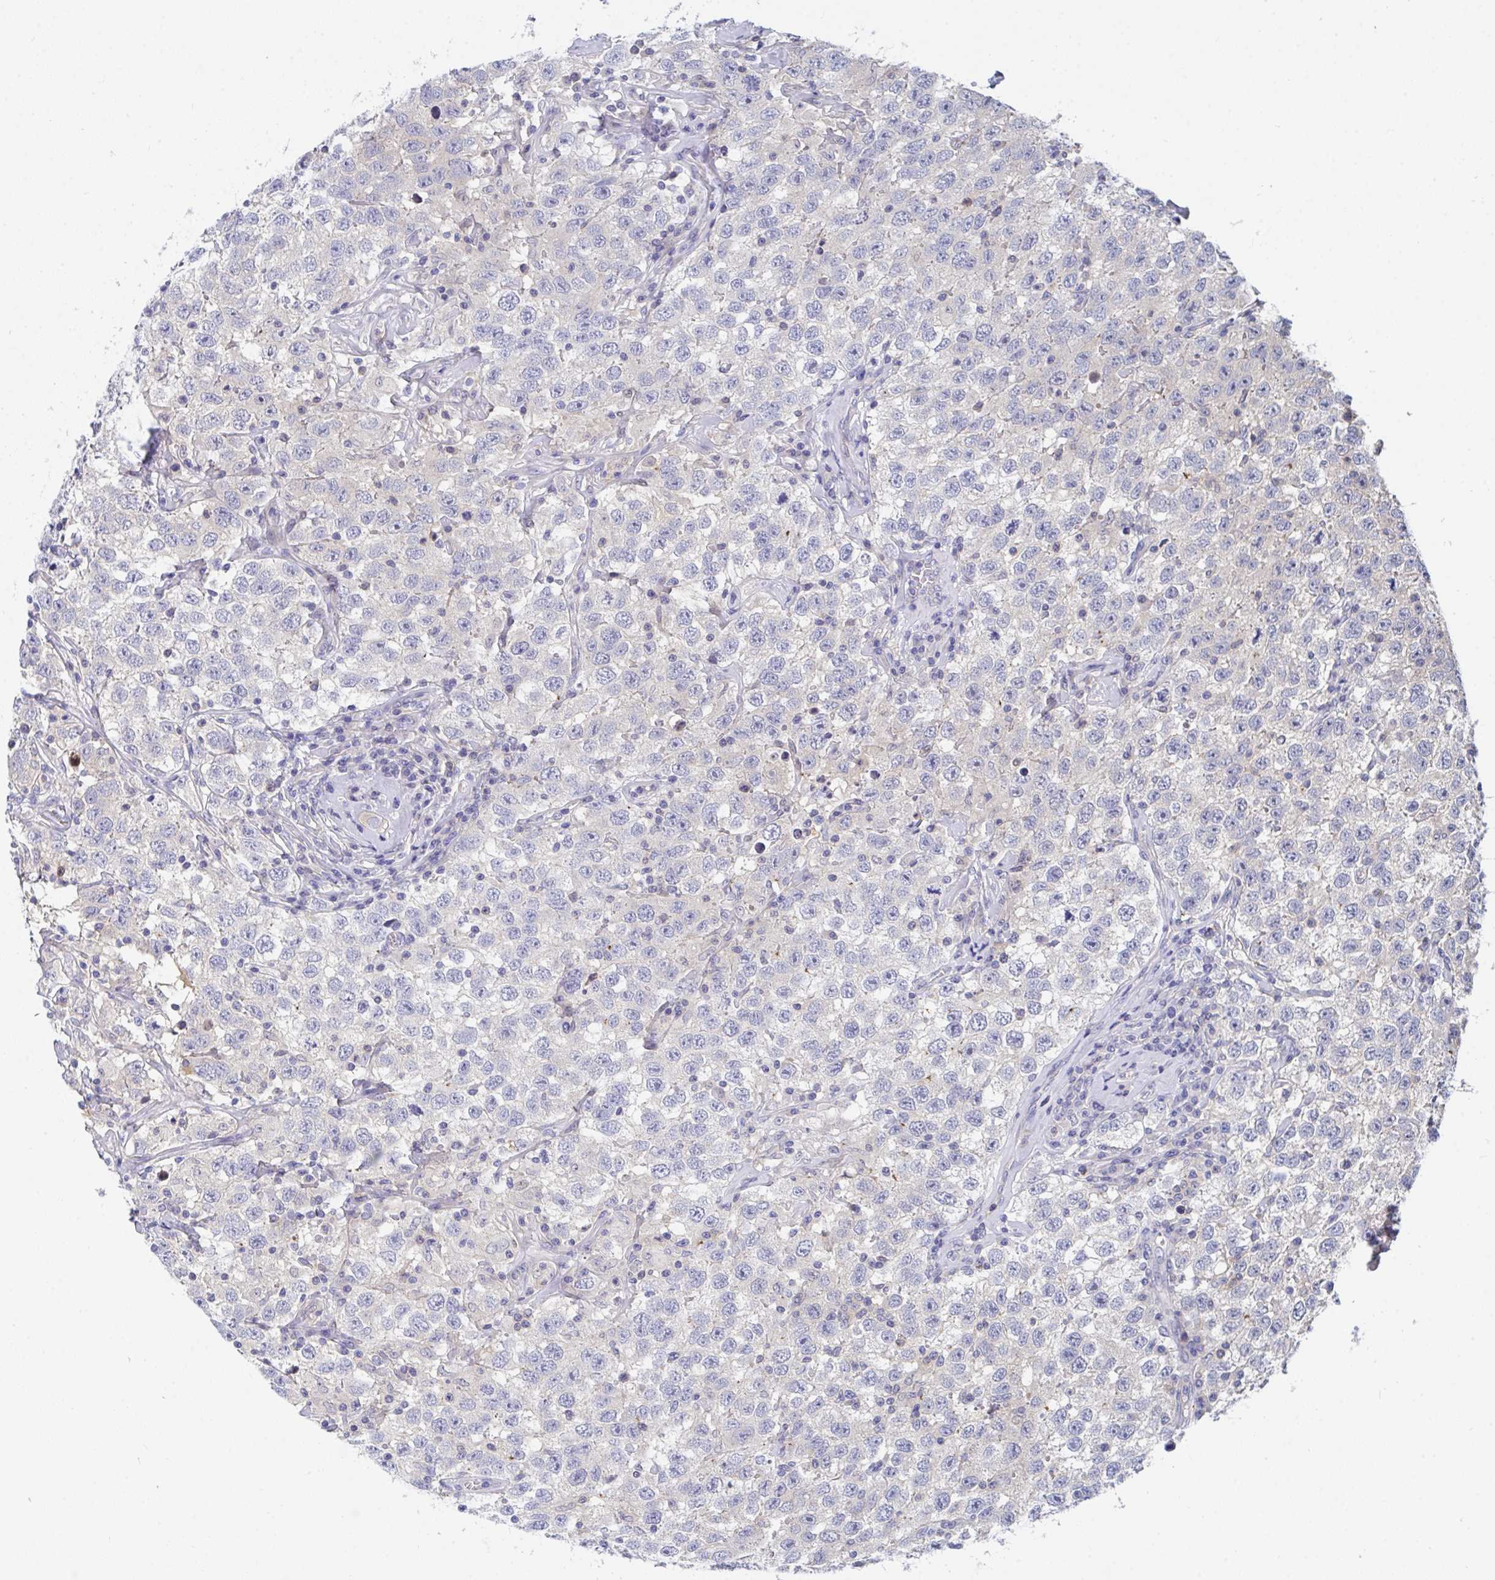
{"staining": {"intensity": "negative", "quantity": "none", "location": "none"}, "tissue": "testis cancer", "cell_type": "Tumor cells", "image_type": "cancer", "snomed": [{"axis": "morphology", "description": "Seminoma, NOS"}, {"axis": "topography", "description": "Testis"}], "caption": "Immunohistochemistry (IHC) photomicrograph of neoplastic tissue: human testis cancer (seminoma) stained with DAB displays no significant protein staining in tumor cells.", "gene": "P2RX3", "patient": {"sex": "male", "age": 41}}